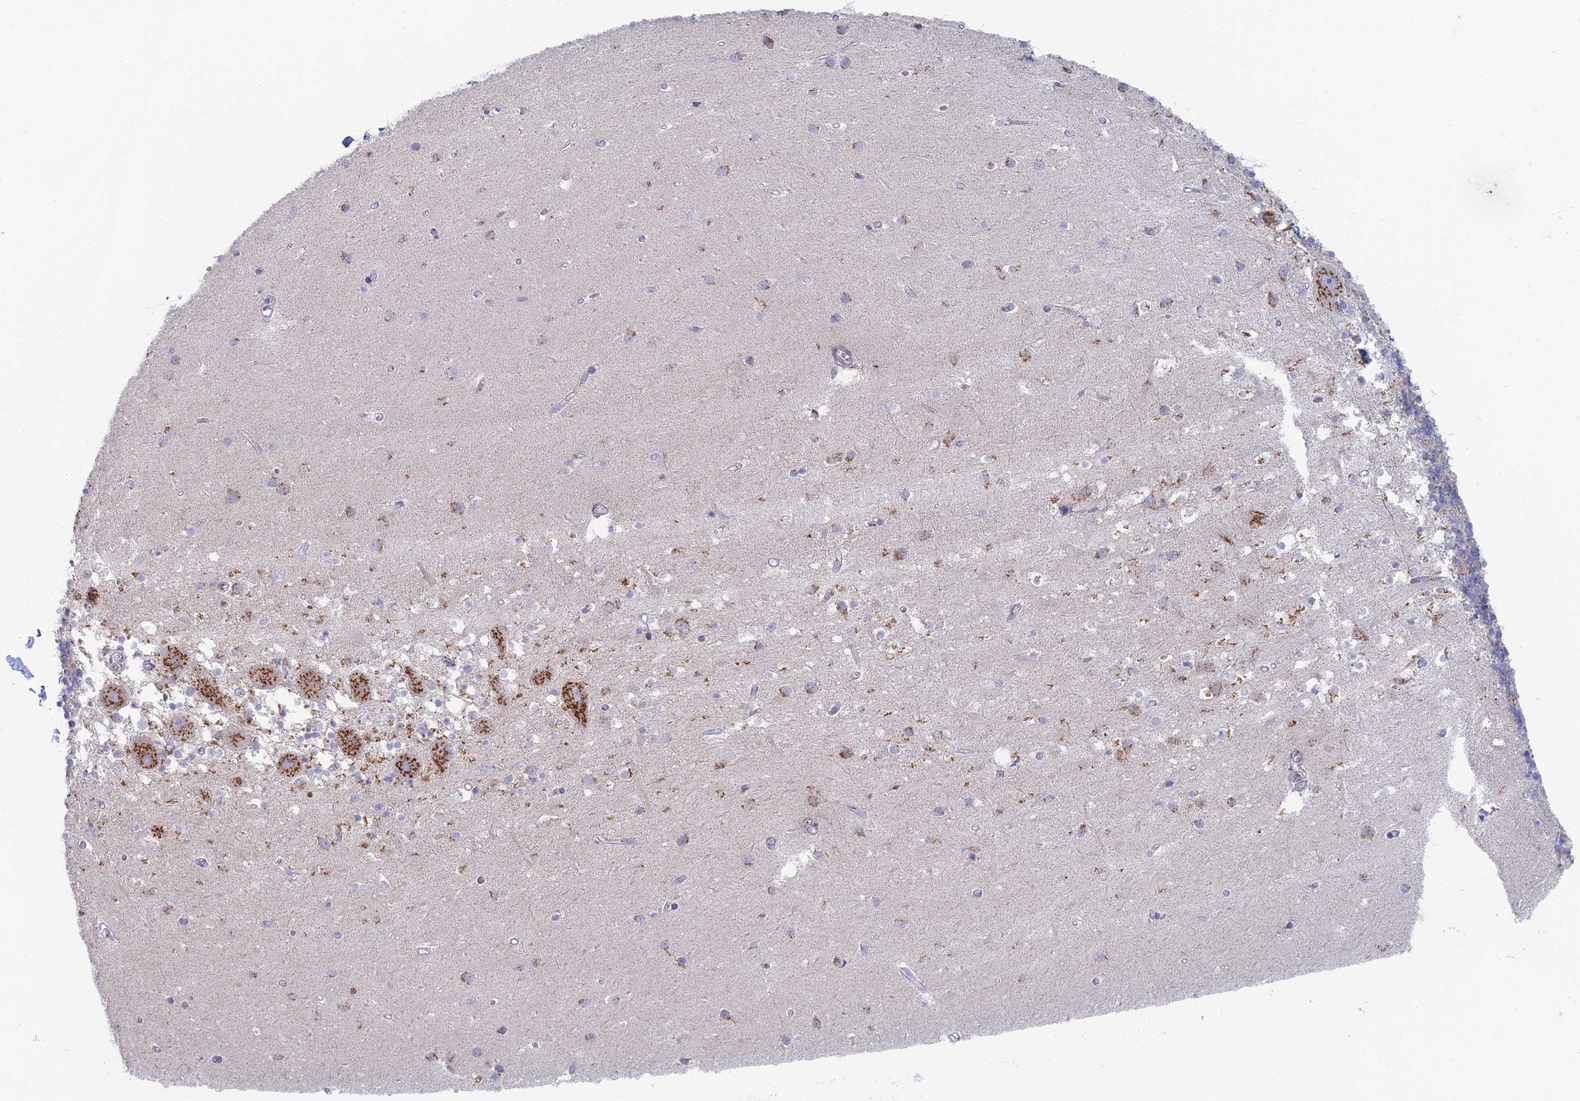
{"staining": {"intensity": "weak", "quantity": "25%-75%", "location": "cytoplasmic/membranous"}, "tissue": "cerebellum", "cell_type": "Cells in granular layer", "image_type": "normal", "snomed": [{"axis": "morphology", "description": "Normal tissue, NOS"}, {"axis": "topography", "description": "Cerebellum"}], "caption": "Immunohistochemistry image of benign cerebellum: human cerebellum stained using immunohistochemistry (IHC) shows low levels of weak protein expression localized specifically in the cytoplasmic/membranous of cells in granular layer, appearing as a cytoplasmic/membranous brown color.", "gene": "ENSG00000267561", "patient": {"sex": "male", "age": 54}}